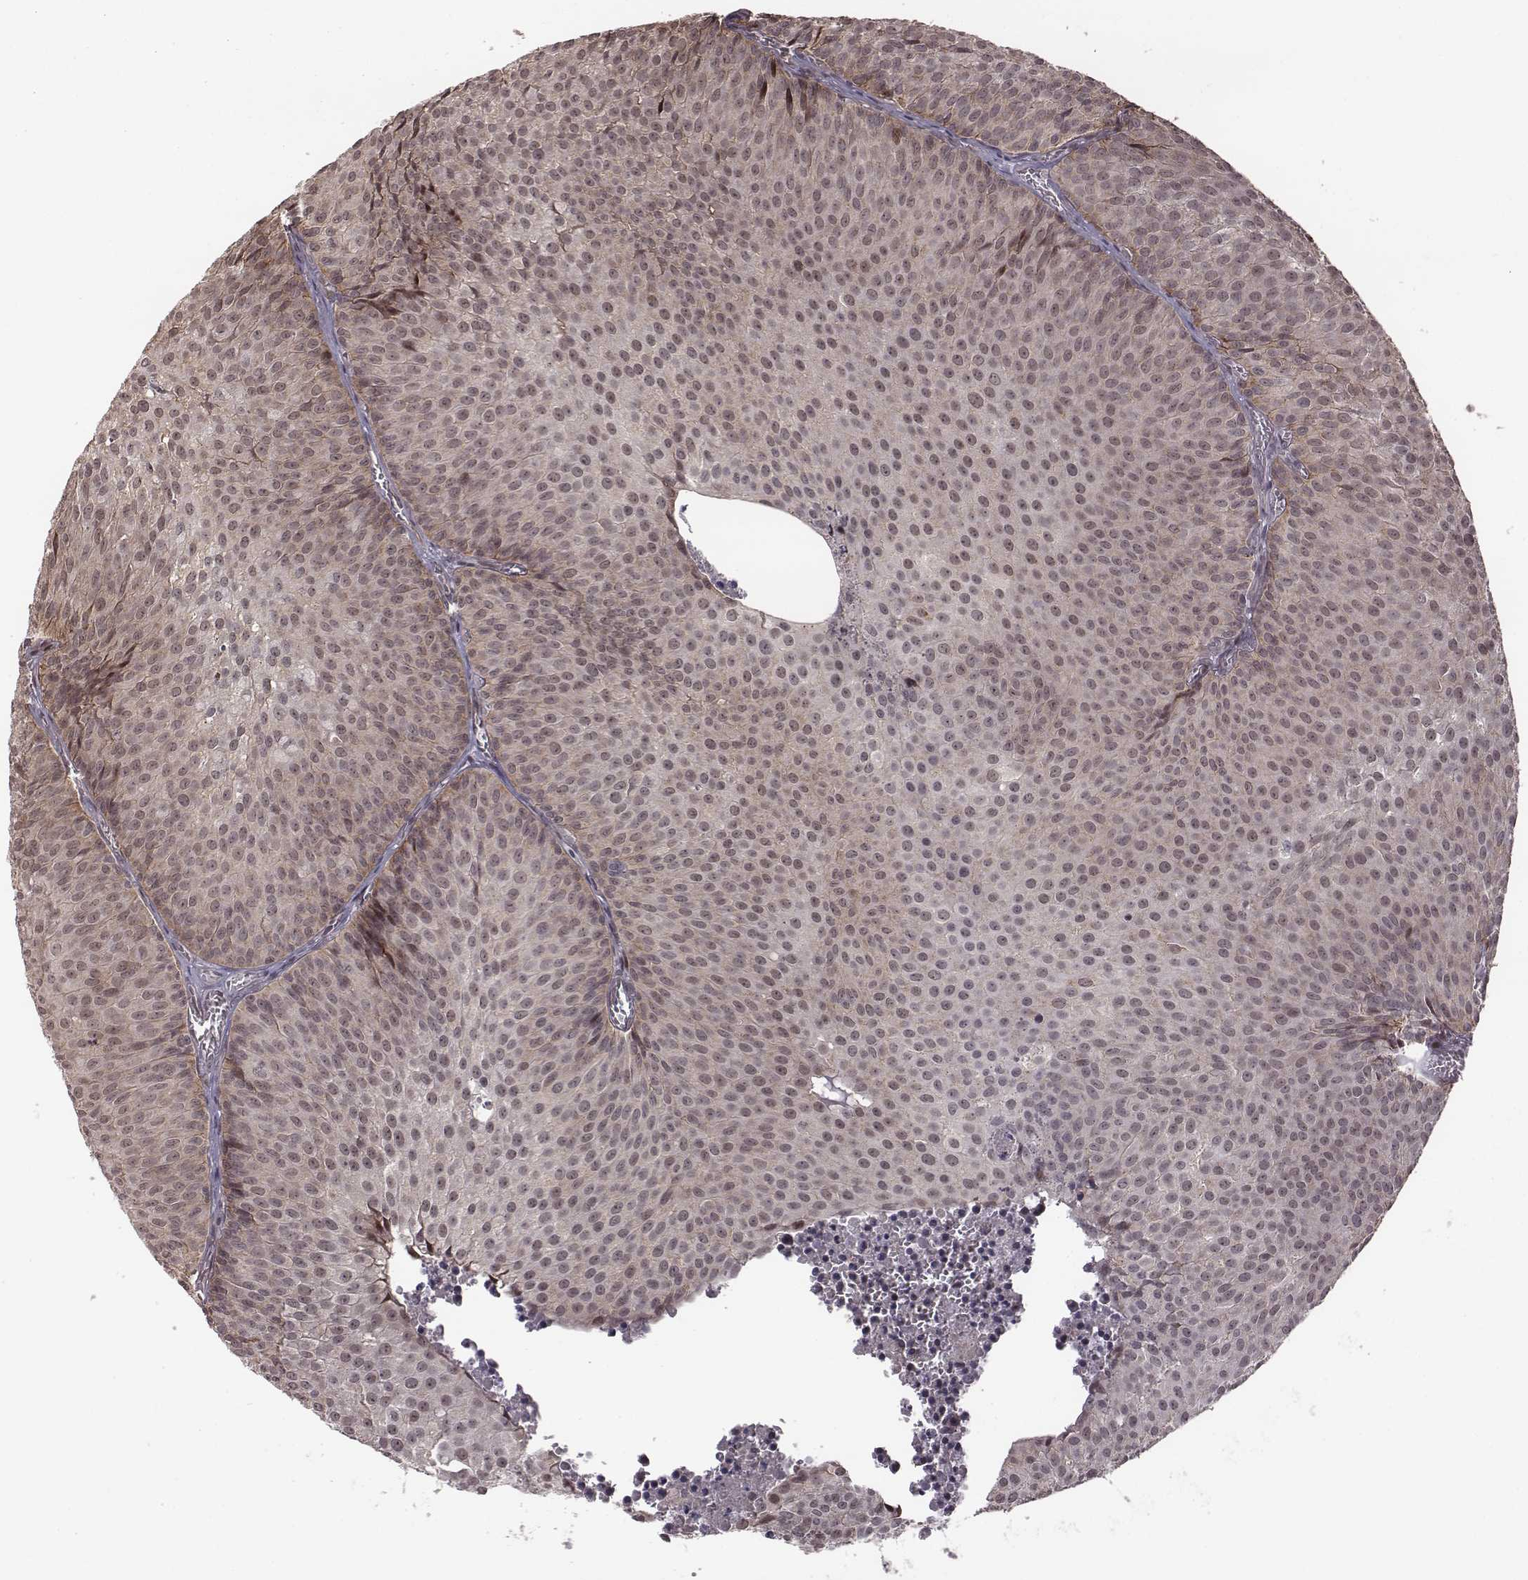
{"staining": {"intensity": "weak", "quantity": ">75%", "location": "cytoplasmic/membranous,nuclear"}, "tissue": "urothelial cancer", "cell_type": "Tumor cells", "image_type": "cancer", "snomed": [{"axis": "morphology", "description": "Urothelial carcinoma, Low grade"}, {"axis": "topography", "description": "Urinary bladder"}], "caption": "Urothelial carcinoma (low-grade) tissue exhibits weak cytoplasmic/membranous and nuclear staining in approximately >75% of tumor cells Nuclei are stained in blue.", "gene": "RPL3", "patient": {"sex": "male", "age": 63}}